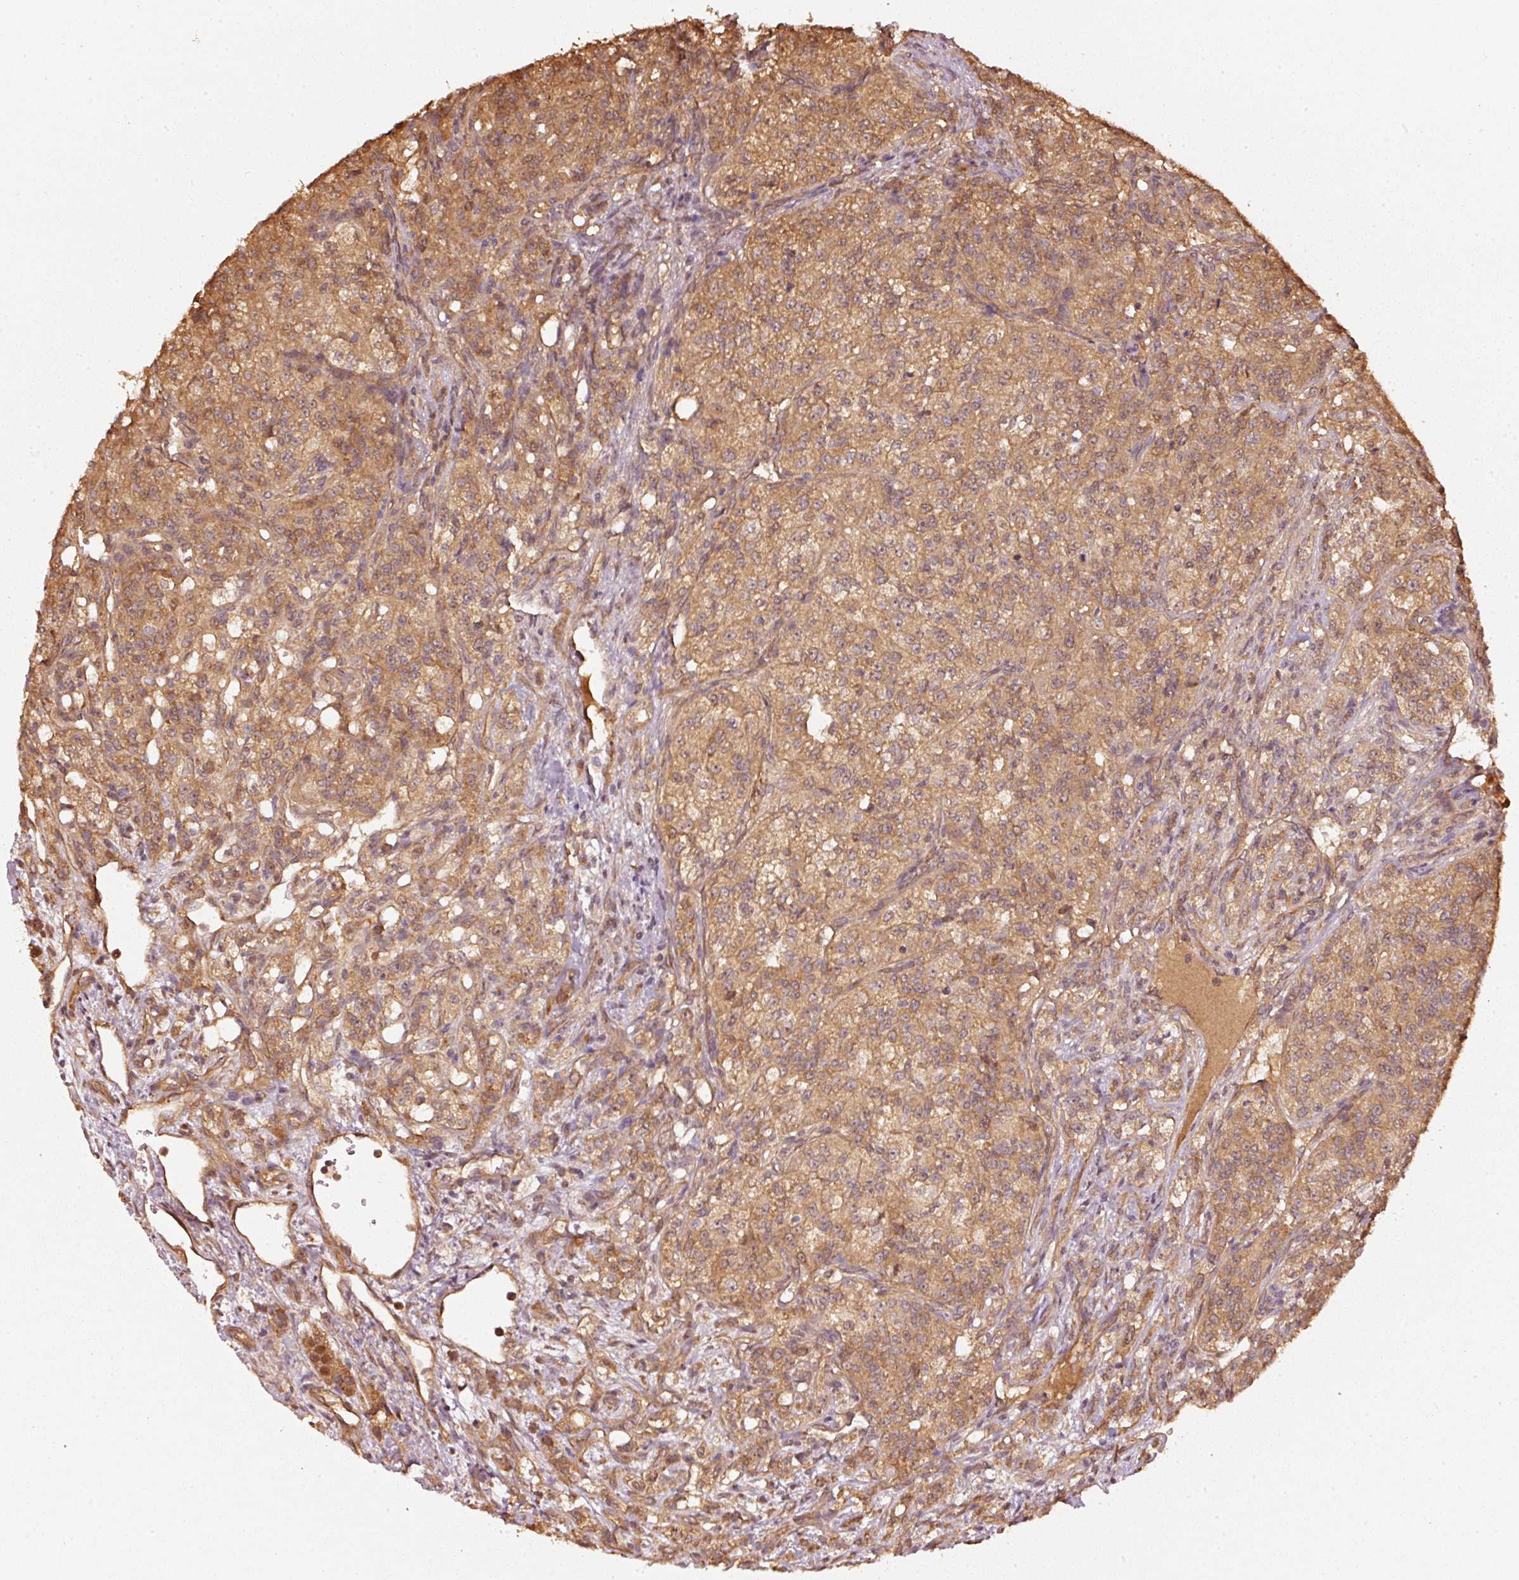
{"staining": {"intensity": "moderate", "quantity": ">75%", "location": "cytoplasmic/membranous"}, "tissue": "renal cancer", "cell_type": "Tumor cells", "image_type": "cancer", "snomed": [{"axis": "morphology", "description": "Adenocarcinoma, NOS"}, {"axis": "topography", "description": "Kidney"}], "caption": "This photomicrograph reveals renal adenocarcinoma stained with immunohistochemistry (IHC) to label a protein in brown. The cytoplasmic/membranous of tumor cells show moderate positivity for the protein. Nuclei are counter-stained blue.", "gene": "STAU1", "patient": {"sex": "female", "age": 63}}